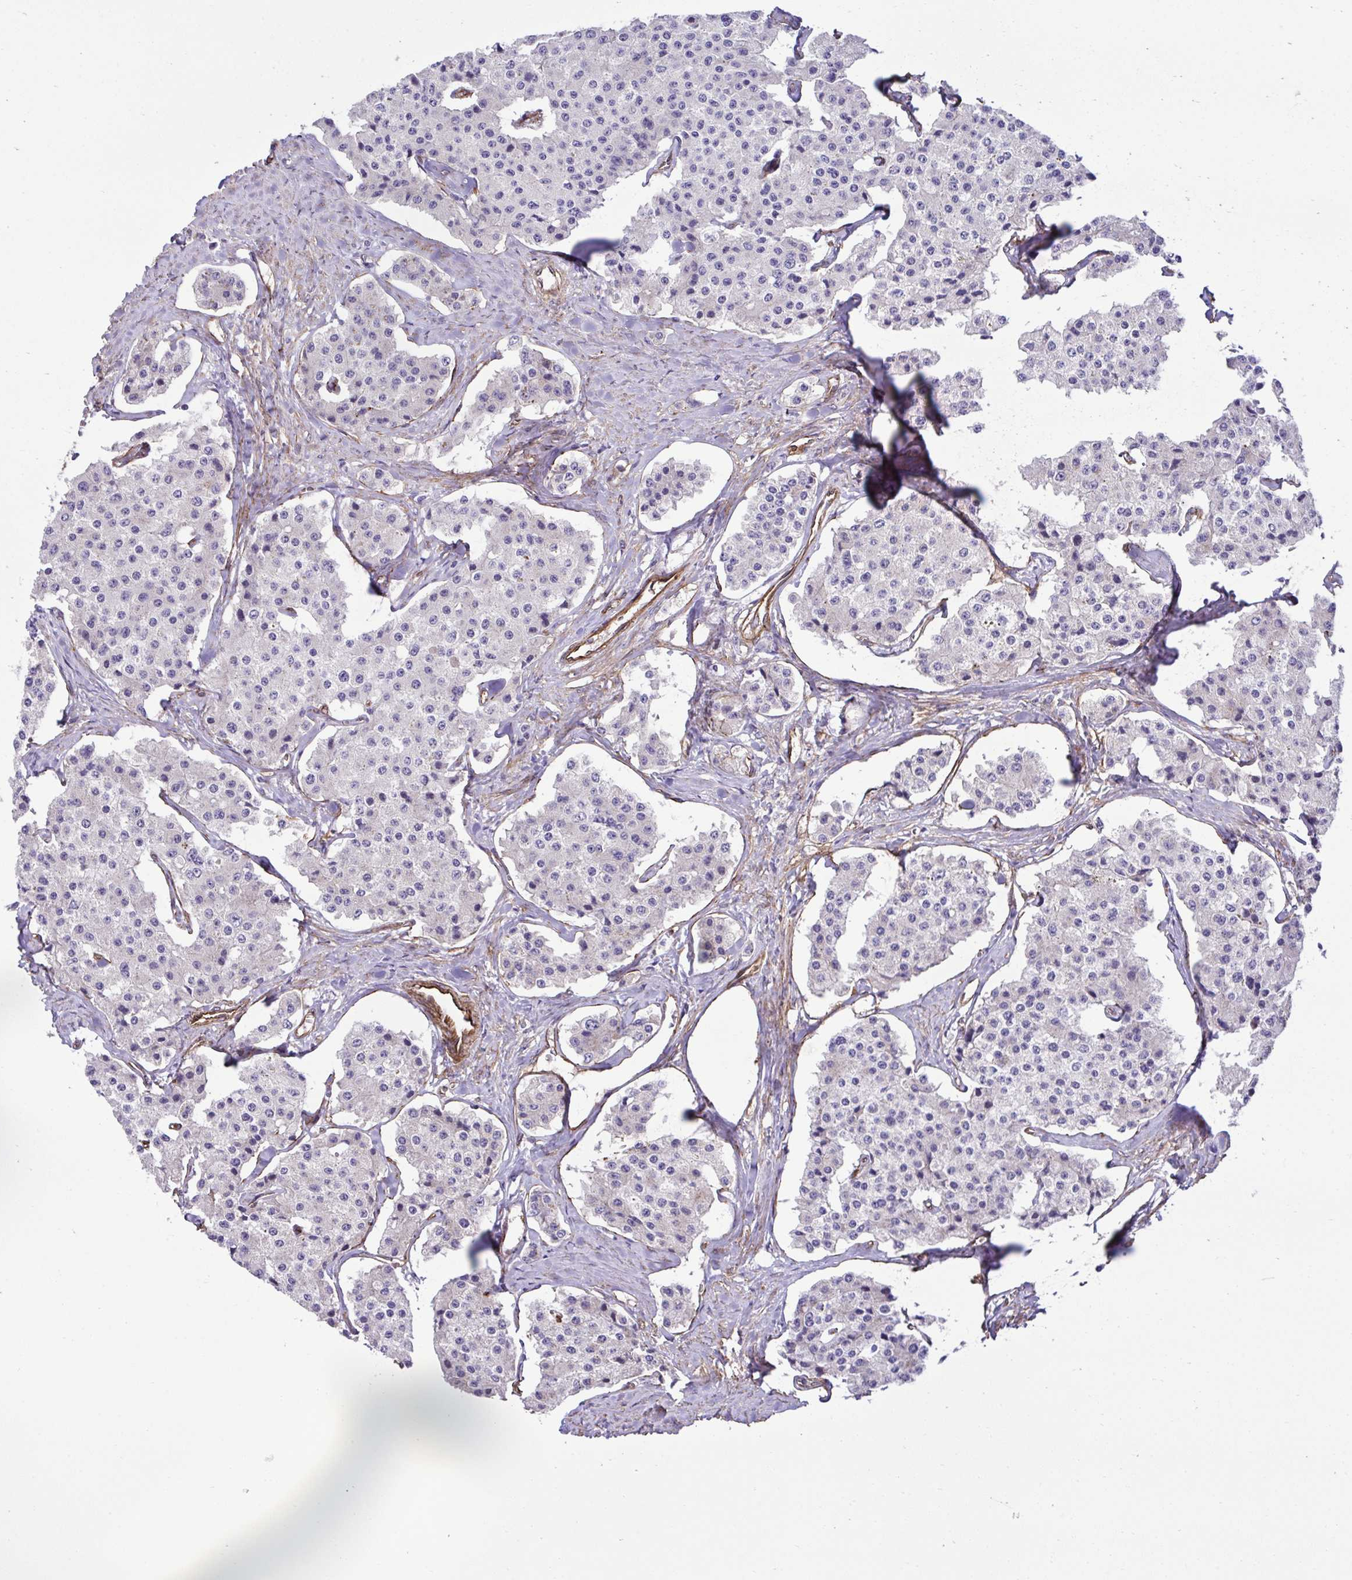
{"staining": {"intensity": "negative", "quantity": "none", "location": "none"}, "tissue": "carcinoid", "cell_type": "Tumor cells", "image_type": "cancer", "snomed": [{"axis": "morphology", "description": "Carcinoid, malignant, NOS"}, {"axis": "topography", "description": "Small intestine"}], "caption": "Image shows no significant protein expression in tumor cells of carcinoid (malignant).", "gene": "TRIM52", "patient": {"sex": "female", "age": 65}}